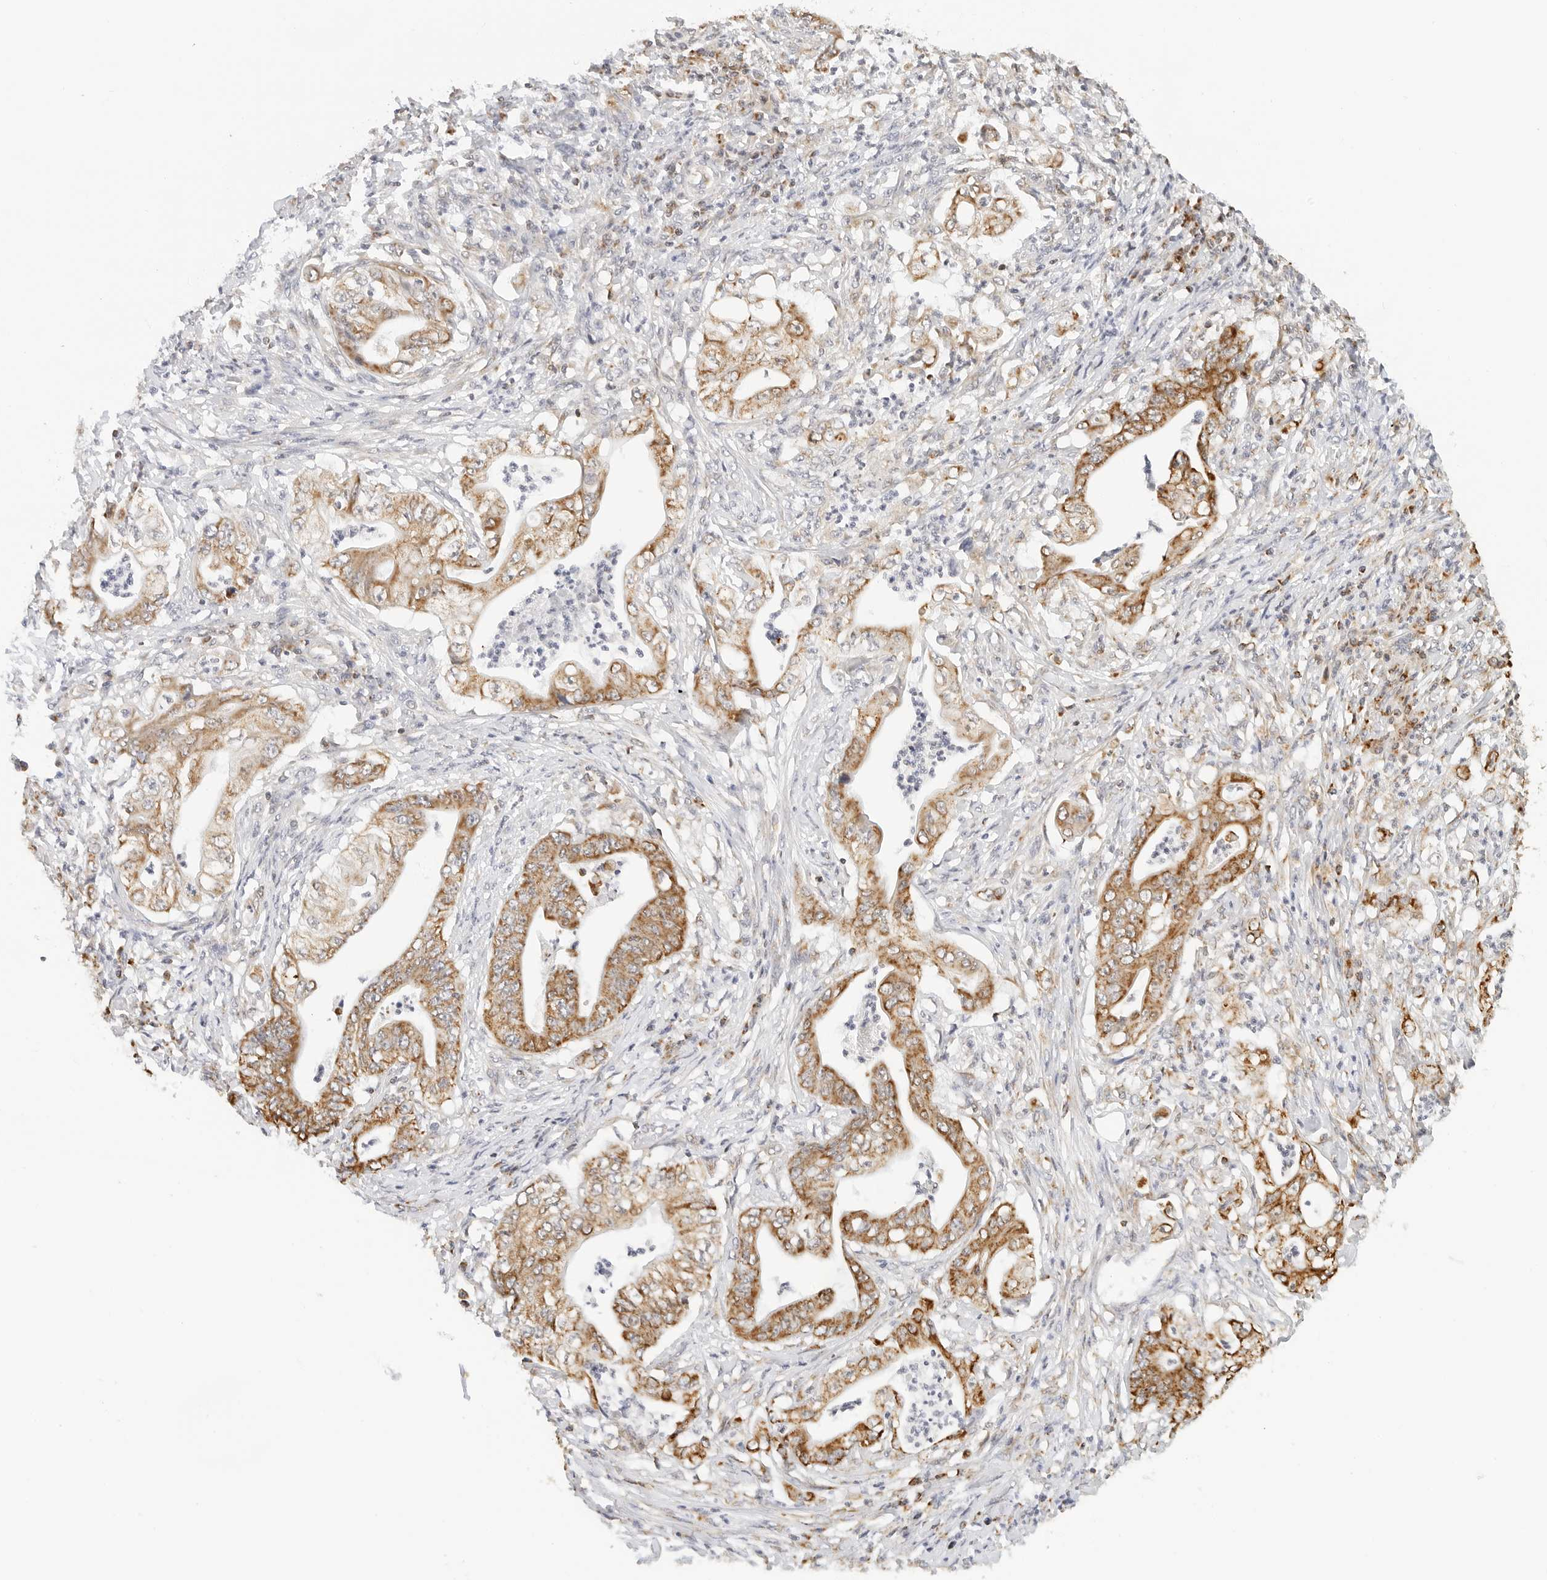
{"staining": {"intensity": "moderate", "quantity": "<25%", "location": "cytoplasmic/membranous"}, "tissue": "stomach cancer", "cell_type": "Tumor cells", "image_type": "cancer", "snomed": [{"axis": "morphology", "description": "Adenocarcinoma, NOS"}, {"axis": "topography", "description": "Stomach"}], "caption": "About <25% of tumor cells in stomach cancer show moderate cytoplasmic/membranous protein staining as visualized by brown immunohistochemical staining.", "gene": "ATL1", "patient": {"sex": "female", "age": 73}}